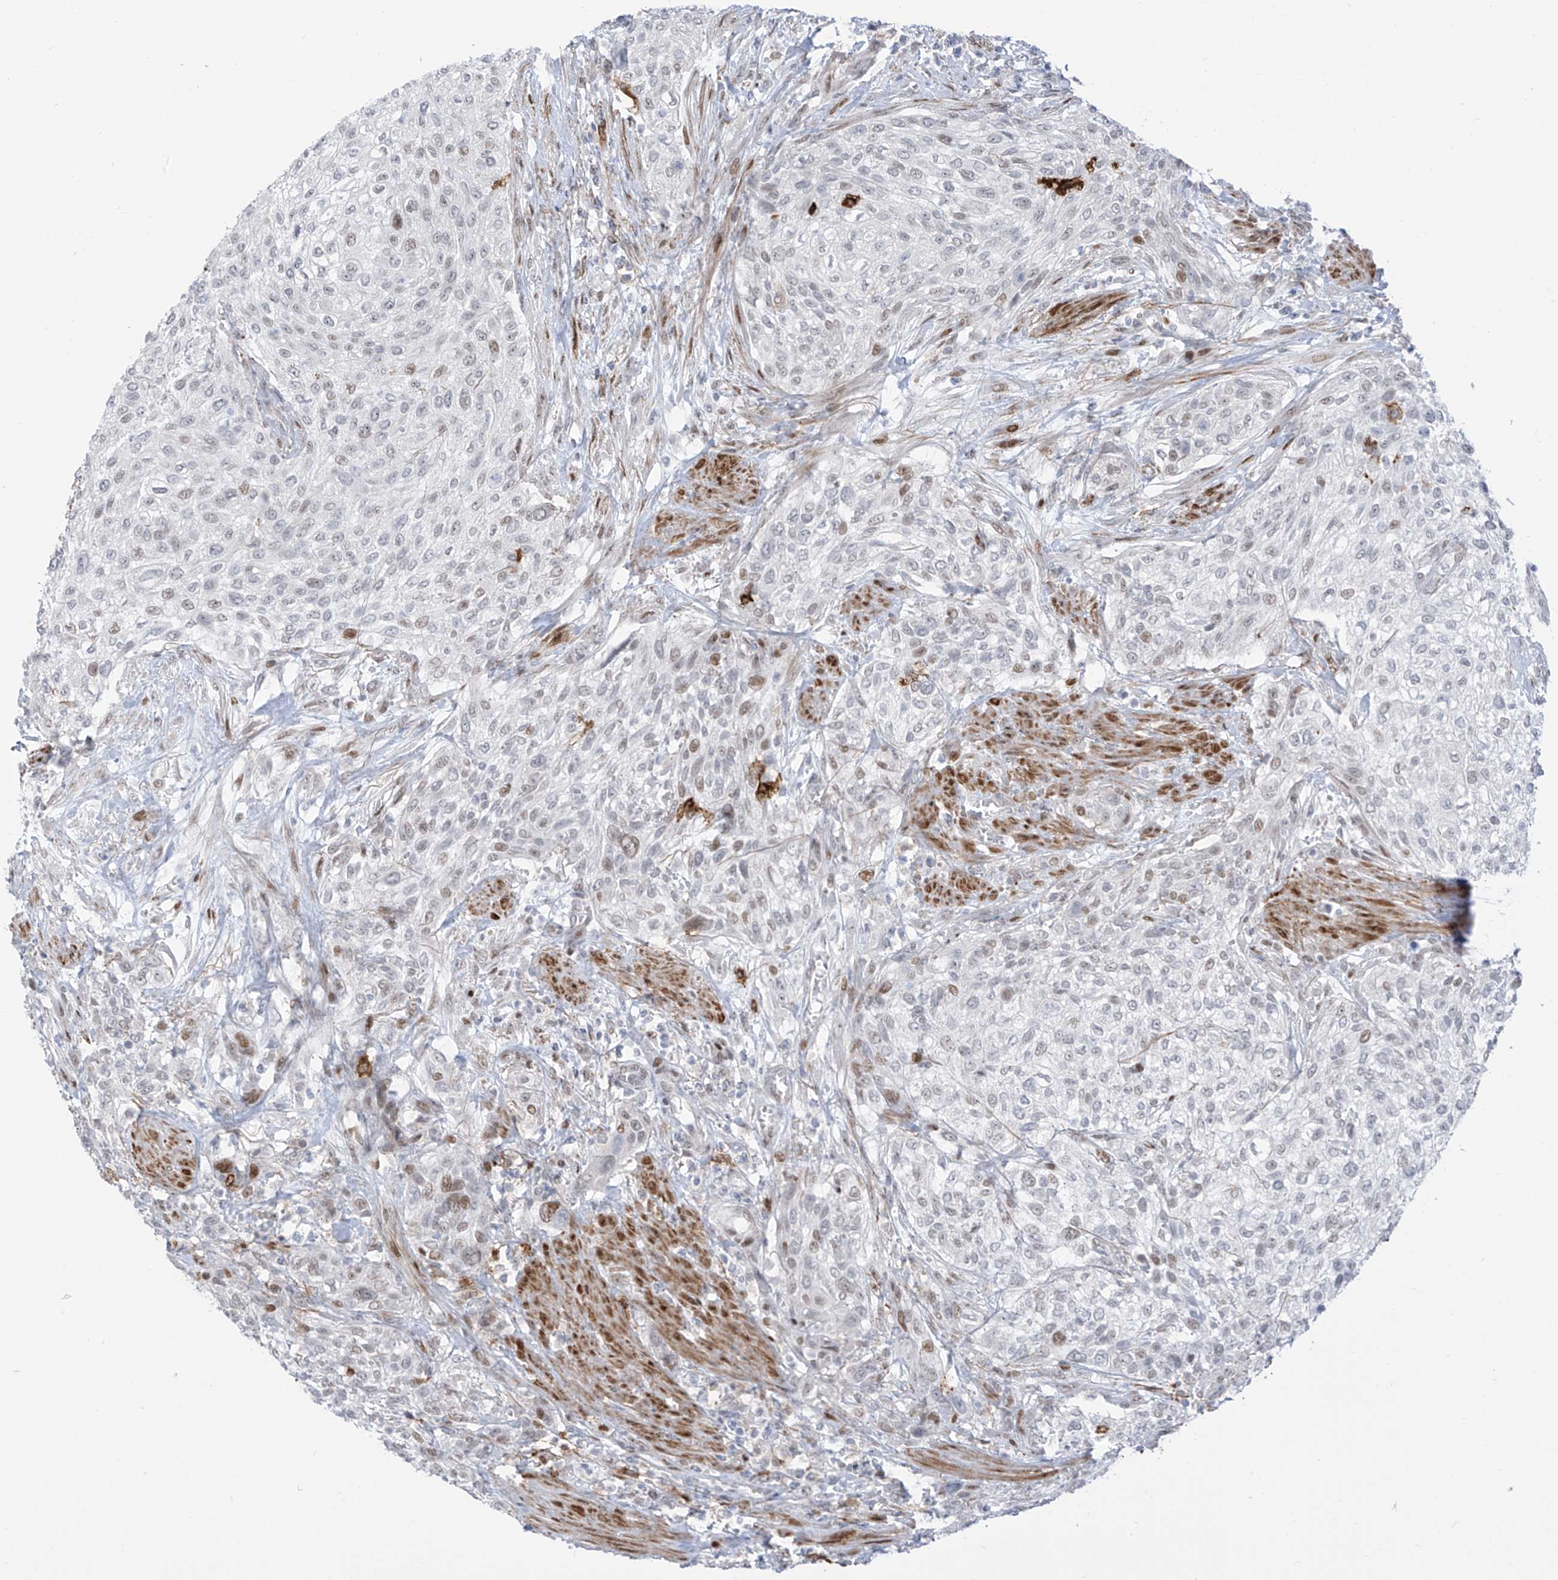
{"staining": {"intensity": "weak", "quantity": "<25%", "location": "nuclear"}, "tissue": "urothelial cancer", "cell_type": "Tumor cells", "image_type": "cancer", "snomed": [{"axis": "morphology", "description": "Urothelial carcinoma, High grade"}, {"axis": "topography", "description": "Urinary bladder"}], "caption": "Tumor cells show no significant expression in urothelial cancer.", "gene": "LIN9", "patient": {"sex": "male", "age": 35}}